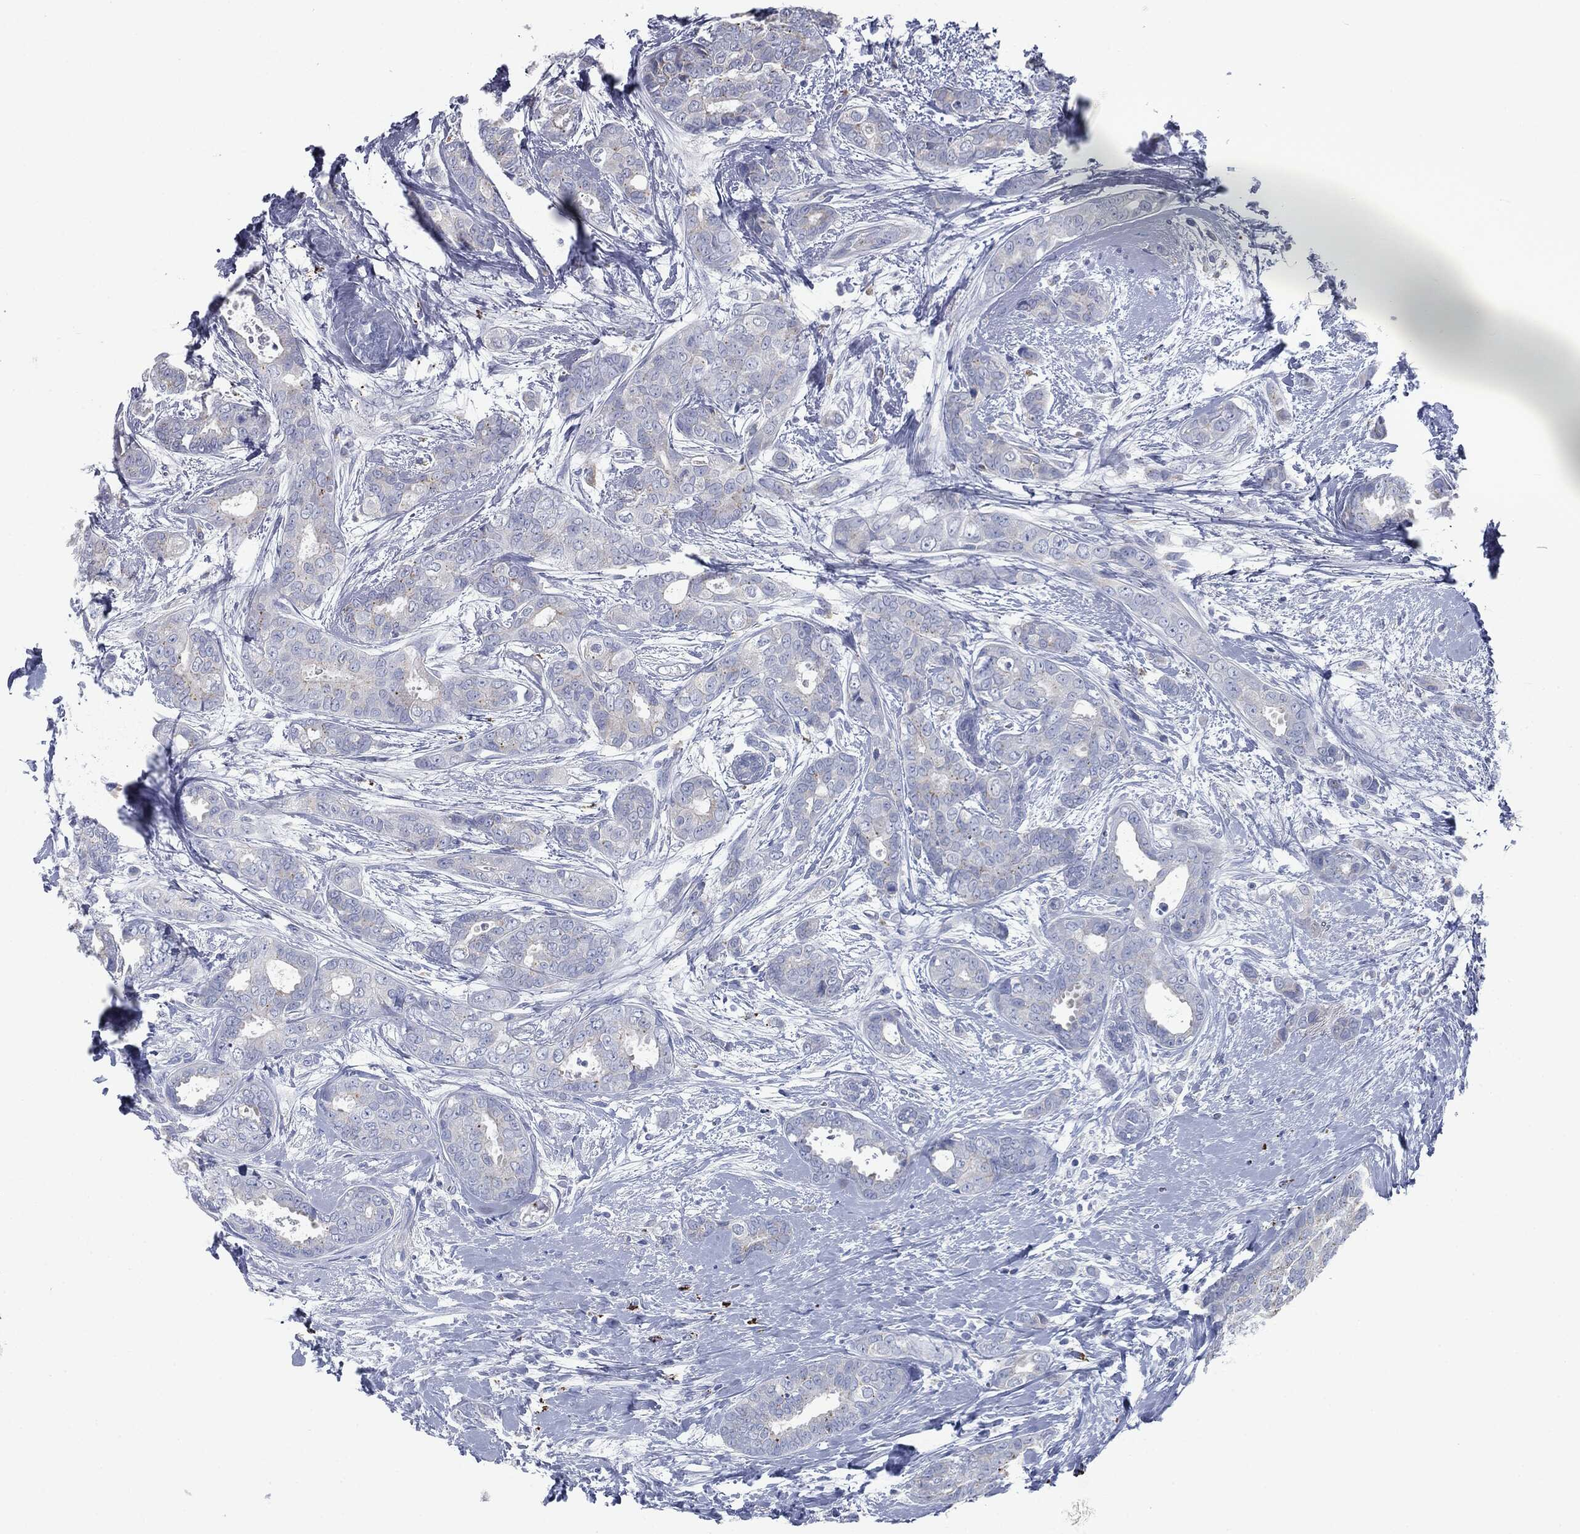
{"staining": {"intensity": "negative", "quantity": "none", "location": "none"}, "tissue": "breast cancer", "cell_type": "Tumor cells", "image_type": "cancer", "snomed": [{"axis": "morphology", "description": "Duct carcinoma"}, {"axis": "topography", "description": "Breast"}], "caption": "DAB immunohistochemical staining of human breast intraductal carcinoma shows no significant staining in tumor cells.", "gene": "CAV3", "patient": {"sex": "female", "age": 45}}